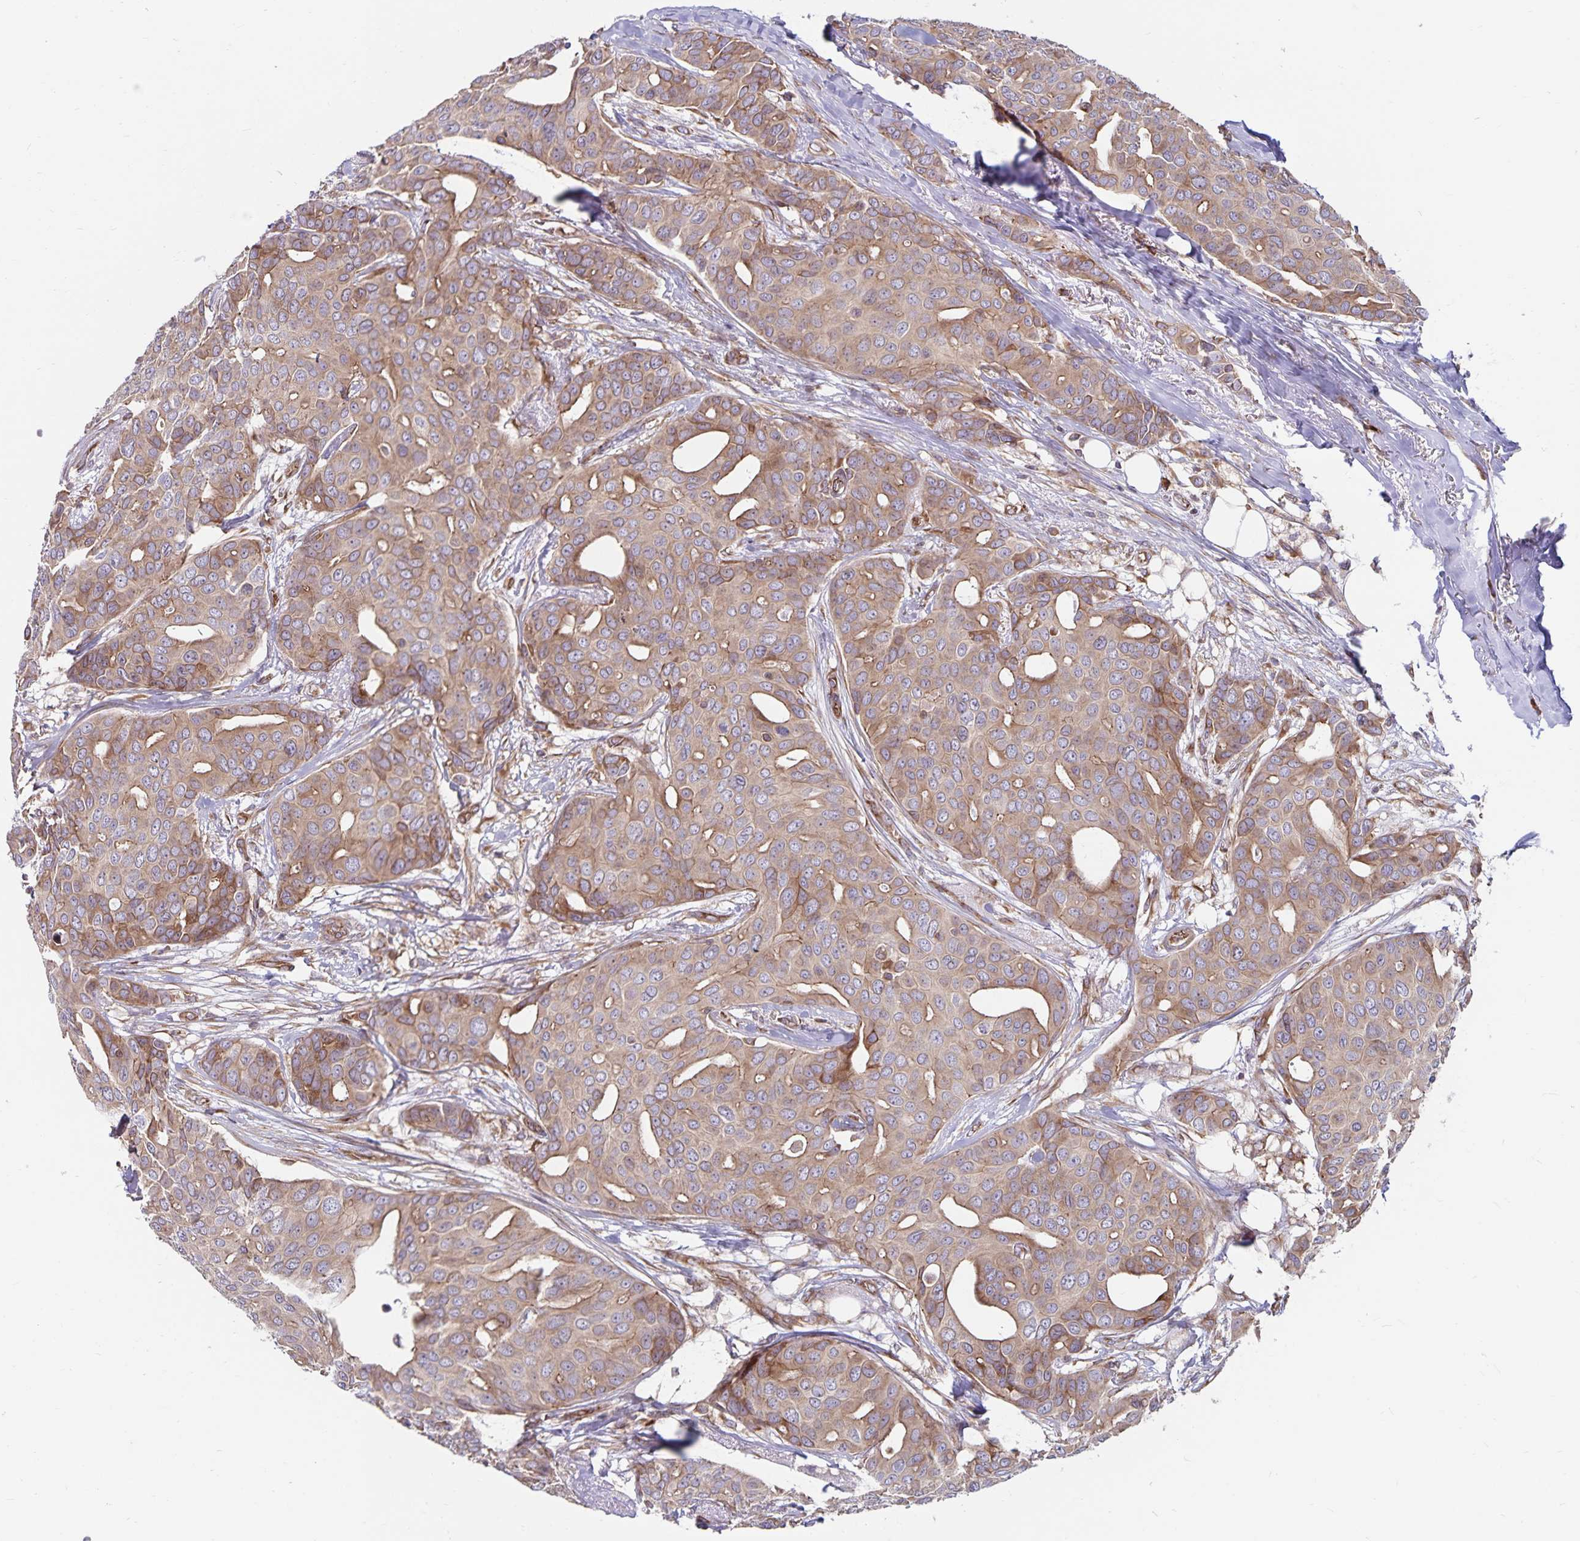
{"staining": {"intensity": "weak", "quantity": ">75%", "location": "cytoplasmic/membranous"}, "tissue": "breast cancer", "cell_type": "Tumor cells", "image_type": "cancer", "snomed": [{"axis": "morphology", "description": "Duct carcinoma"}, {"axis": "topography", "description": "Breast"}], "caption": "This is a photomicrograph of IHC staining of breast cancer (intraductal carcinoma), which shows weak staining in the cytoplasmic/membranous of tumor cells.", "gene": "SEC62", "patient": {"sex": "female", "age": 54}}